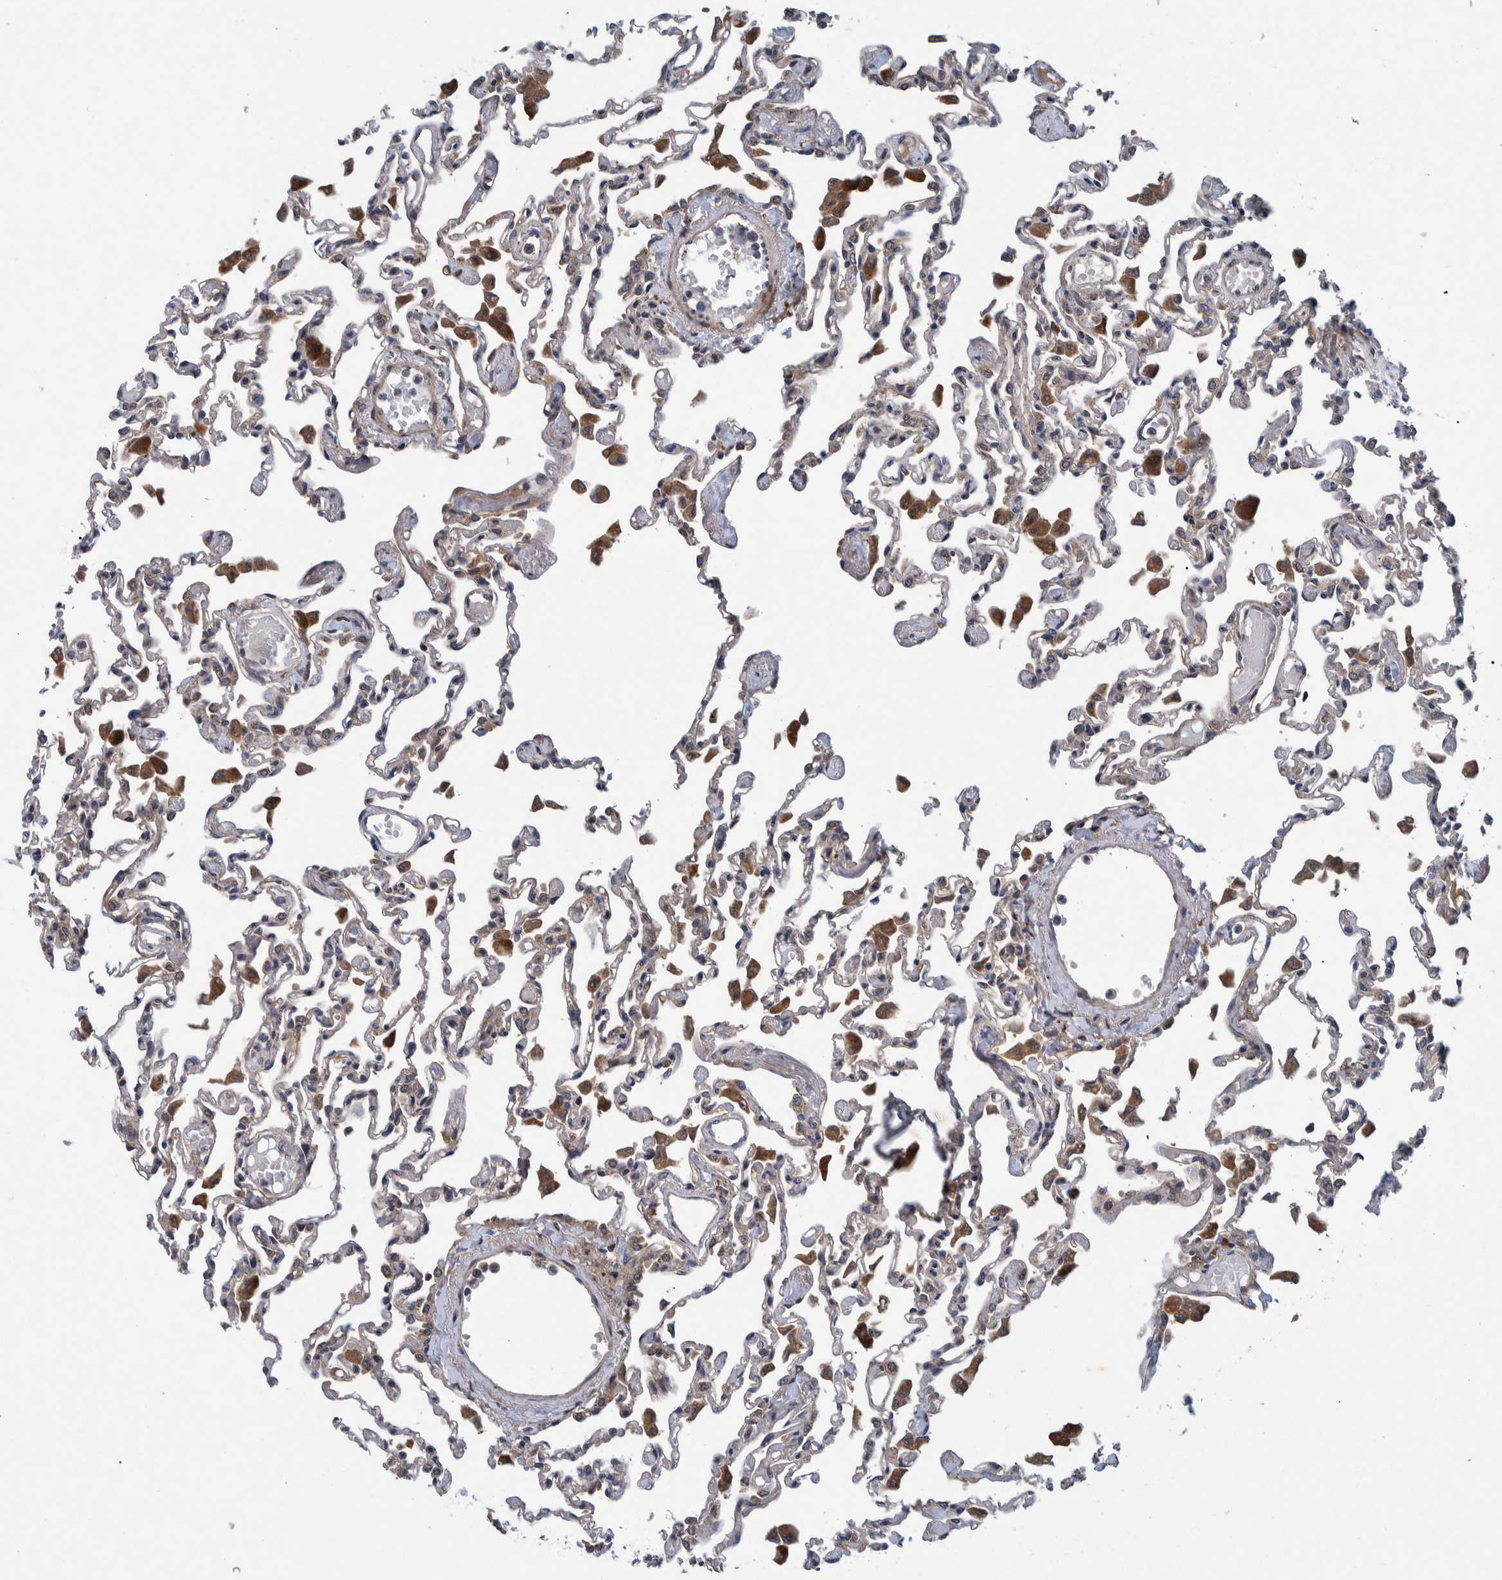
{"staining": {"intensity": "weak", "quantity": "<25%", "location": "cytoplasmic/membranous"}, "tissue": "lung", "cell_type": "Alveolar cells", "image_type": "normal", "snomed": [{"axis": "morphology", "description": "Normal tissue, NOS"}, {"axis": "topography", "description": "Bronchus"}, {"axis": "topography", "description": "Lung"}], "caption": "Immunohistochemistry of benign human lung reveals no positivity in alveolar cells.", "gene": "ITIH3", "patient": {"sex": "female", "age": 49}}